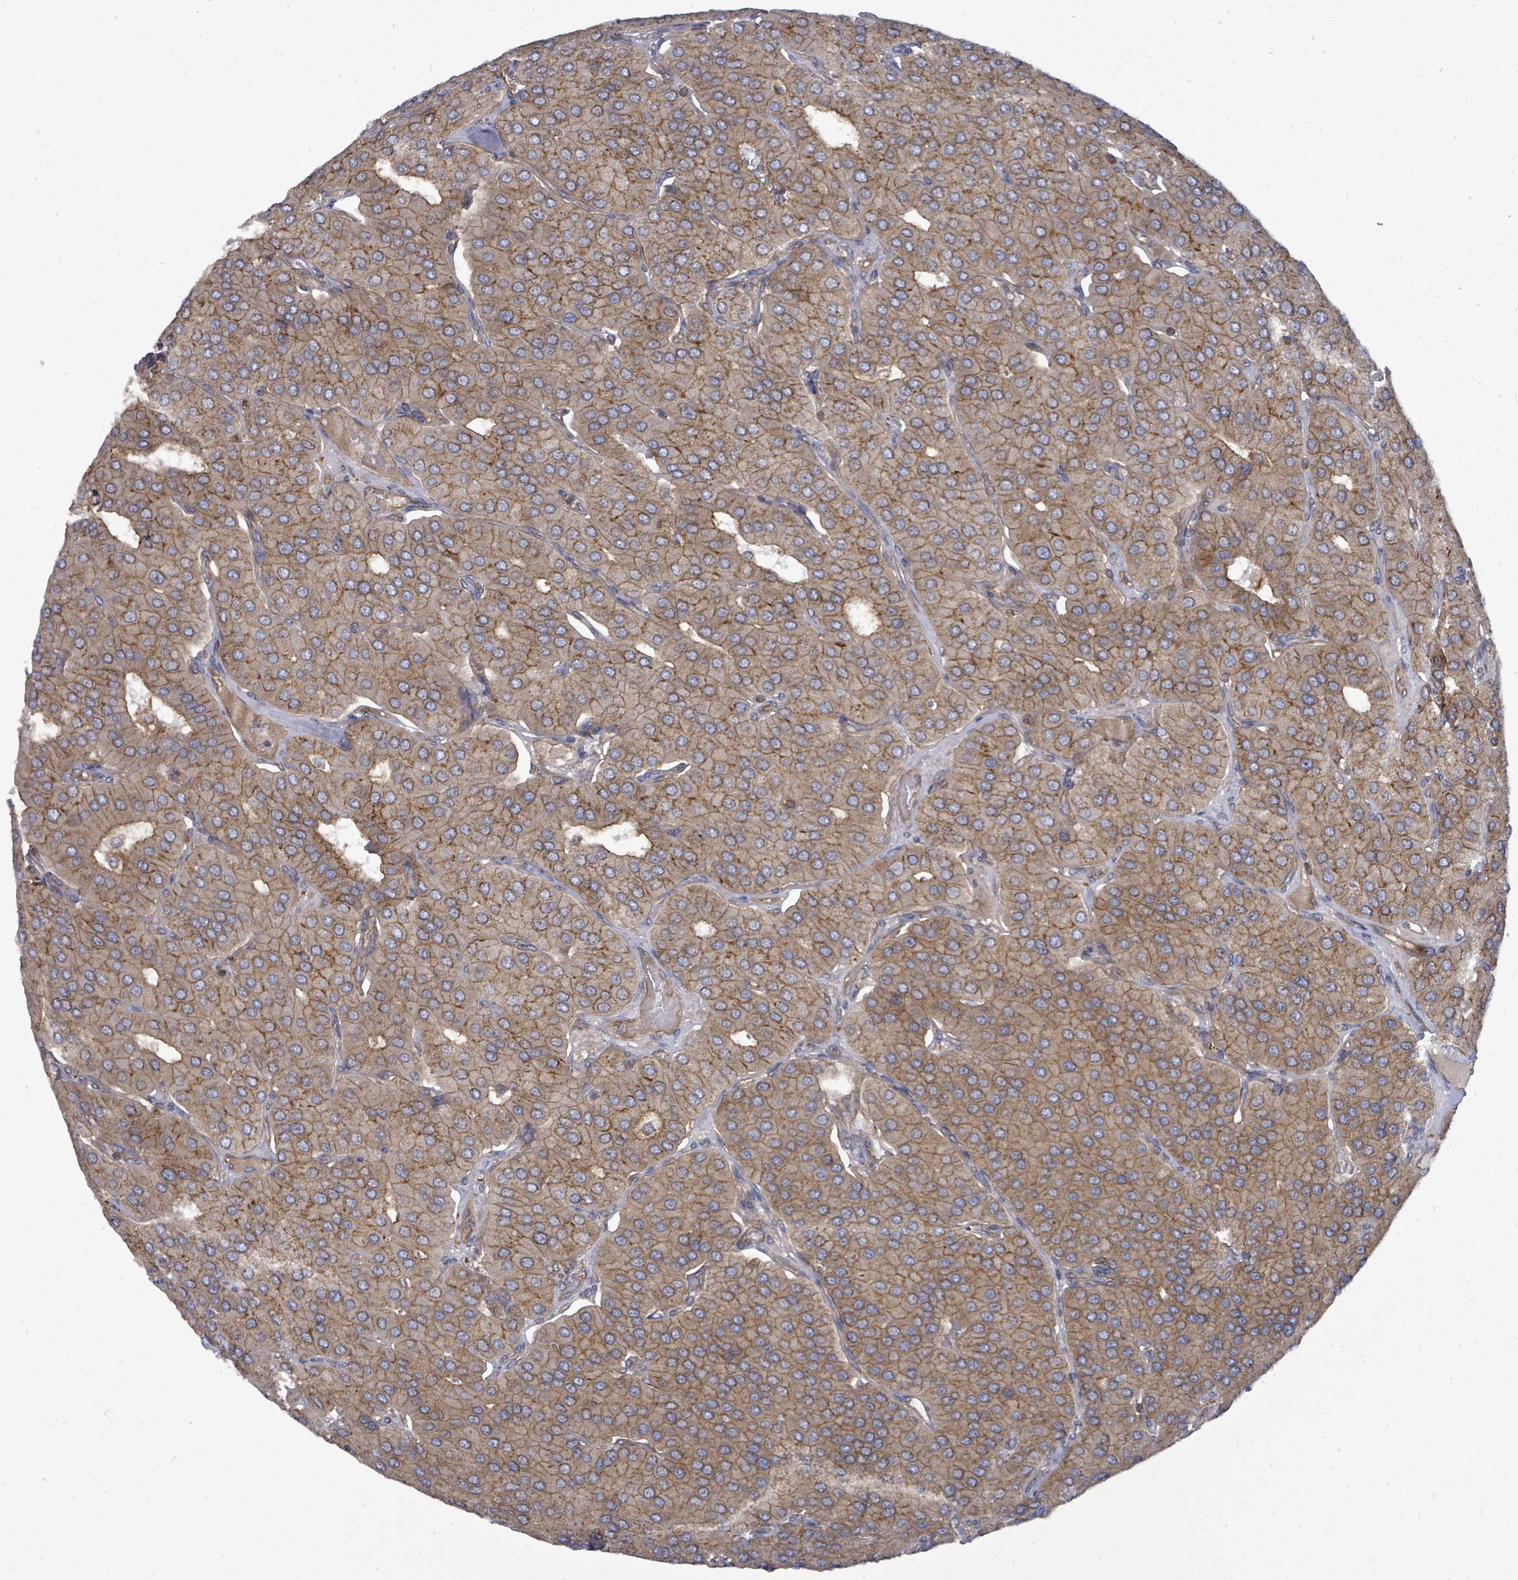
{"staining": {"intensity": "moderate", "quantity": ">75%", "location": "cytoplasmic/membranous"}, "tissue": "parathyroid gland", "cell_type": "Glandular cells", "image_type": "normal", "snomed": [{"axis": "morphology", "description": "Normal tissue, NOS"}, {"axis": "morphology", "description": "Adenoma, NOS"}, {"axis": "topography", "description": "Parathyroid gland"}], "caption": "Parathyroid gland stained for a protein reveals moderate cytoplasmic/membranous positivity in glandular cells. (brown staining indicates protein expression, while blue staining denotes nuclei).", "gene": "EIF3CL", "patient": {"sex": "female", "age": 86}}